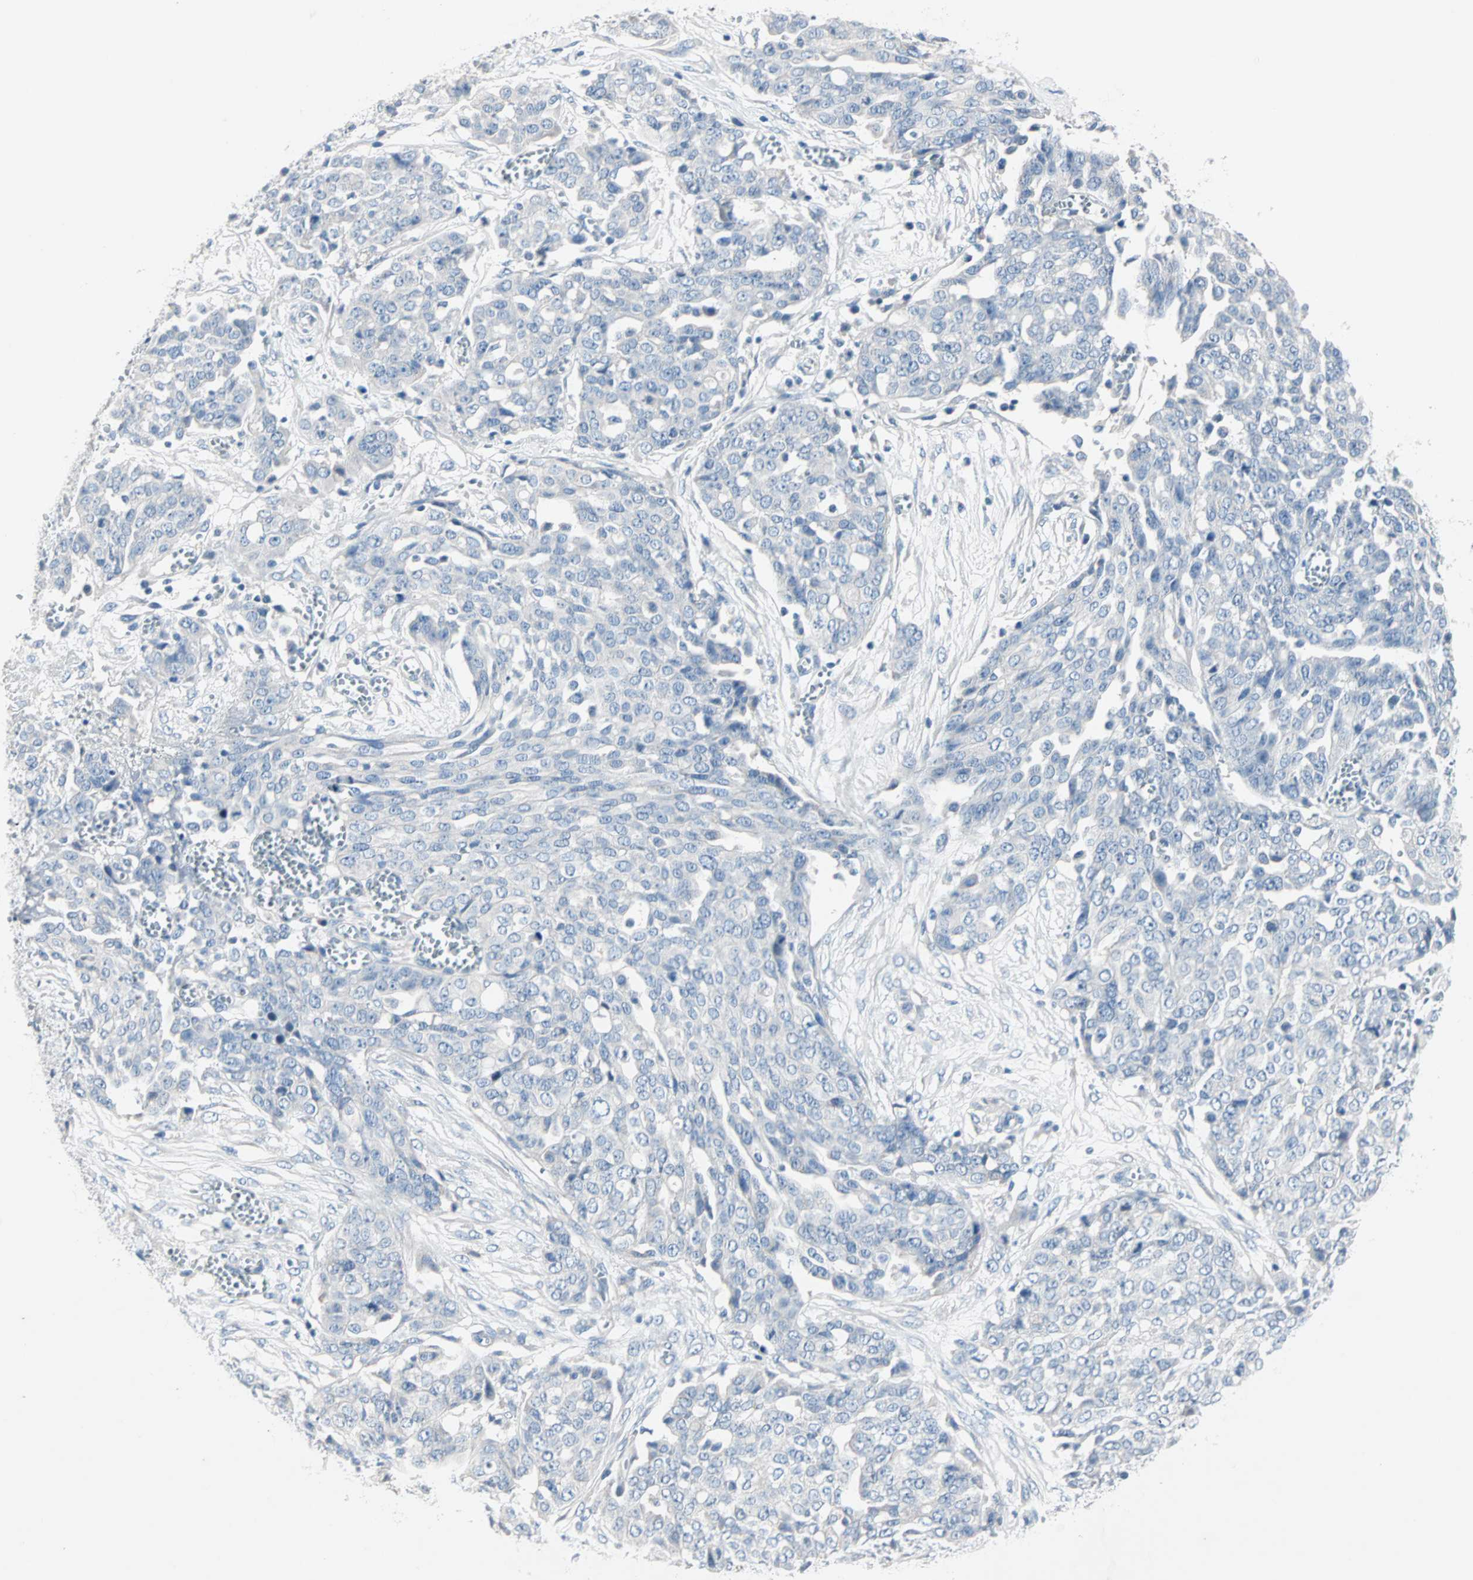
{"staining": {"intensity": "negative", "quantity": "none", "location": "none"}, "tissue": "ovarian cancer", "cell_type": "Tumor cells", "image_type": "cancer", "snomed": [{"axis": "morphology", "description": "Cystadenocarcinoma, serous, NOS"}, {"axis": "topography", "description": "Soft tissue"}, {"axis": "topography", "description": "Ovary"}], "caption": "The micrograph displays no significant staining in tumor cells of ovarian cancer (serous cystadenocarcinoma).", "gene": "NEFH", "patient": {"sex": "female", "age": 57}}